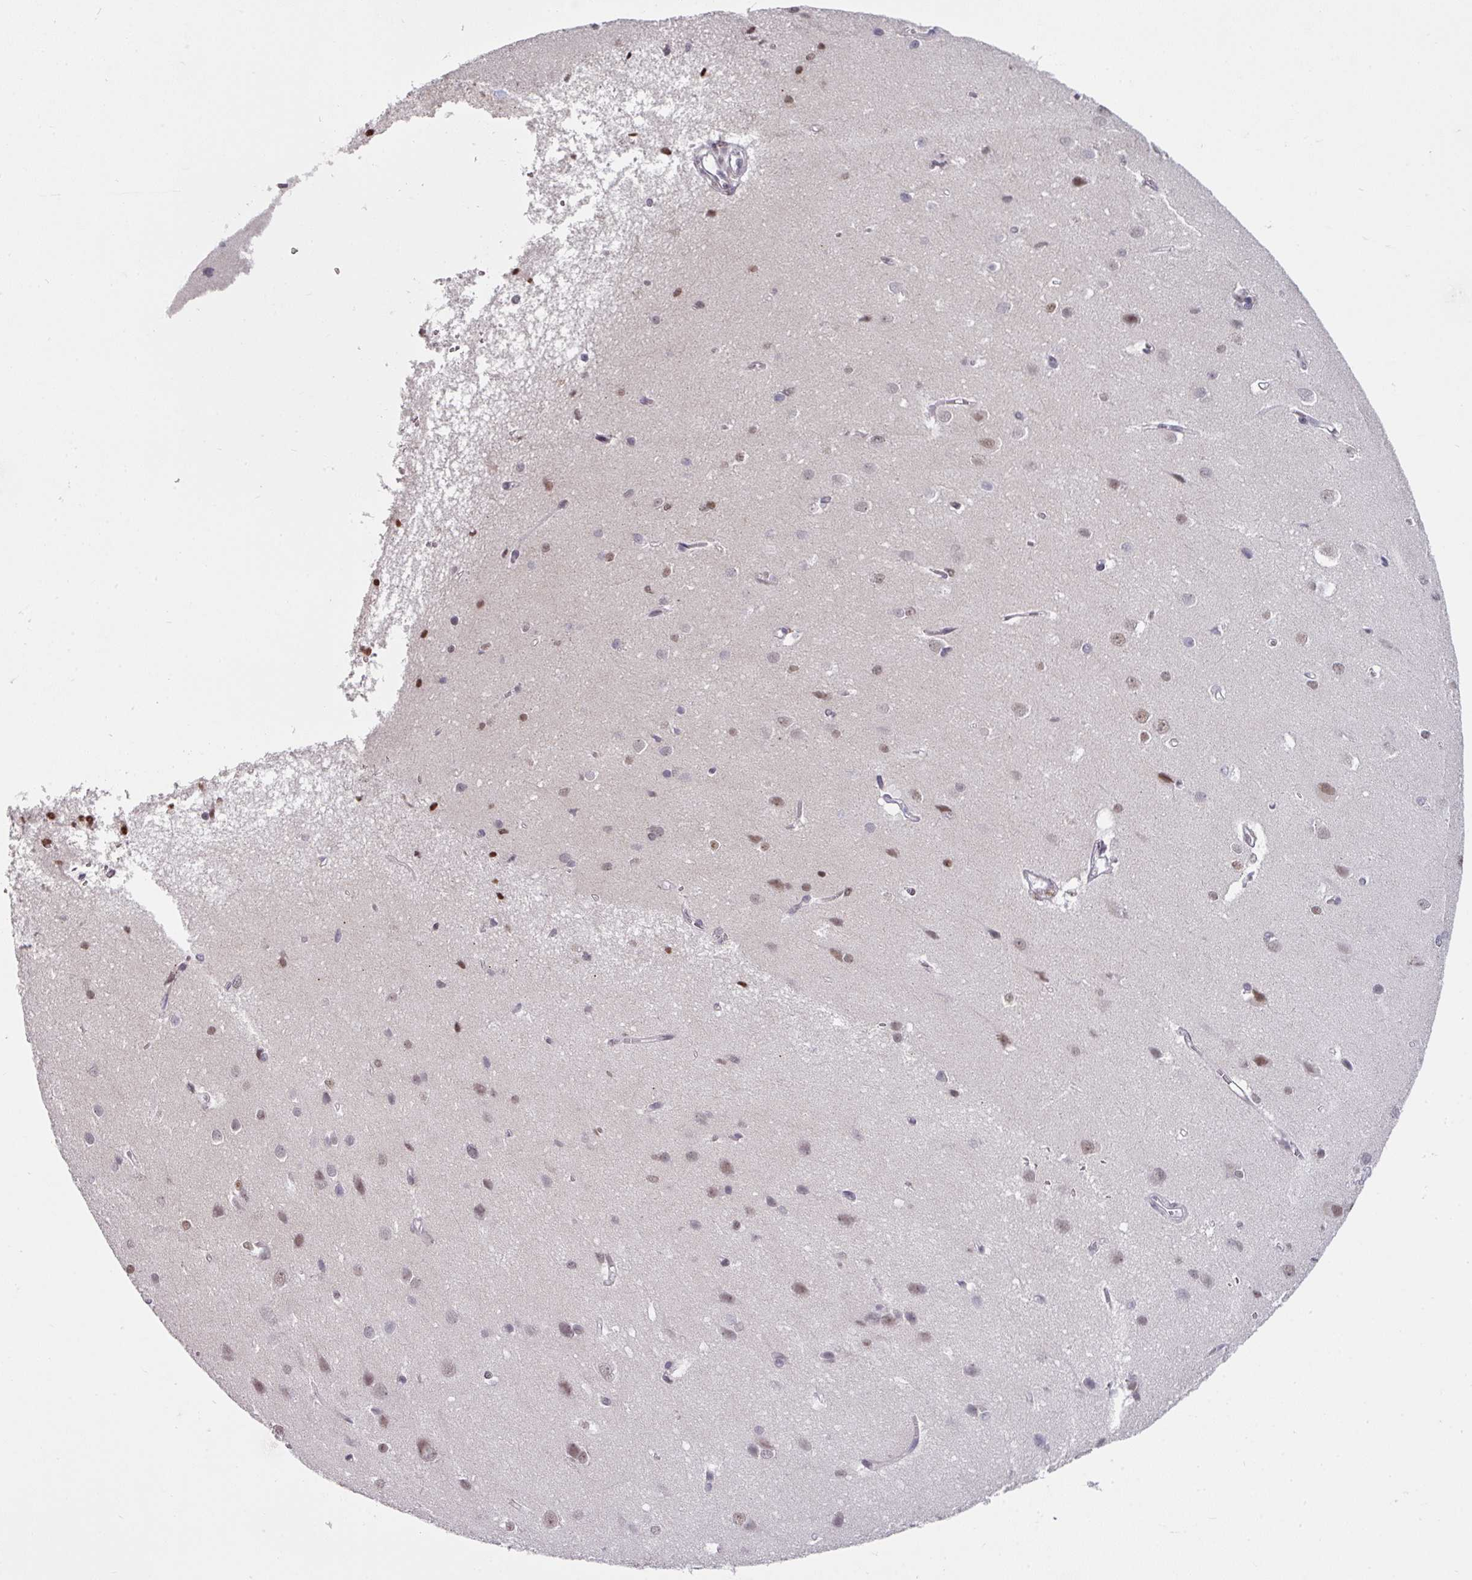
{"staining": {"intensity": "moderate", "quantity": "<25%", "location": "nuclear"}, "tissue": "cerebral cortex", "cell_type": "Endothelial cells", "image_type": "normal", "snomed": [{"axis": "morphology", "description": "Normal tissue, NOS"}, {"axis": "topography", "description": "Cerebral cortex"}], "caption": "Brown immunohistochemical staining in unremarkable cerebral cortex shows moderate nuclear expression in approximately <25% of endothelial cells.", "gene": "ENSG00000283782", "patient": {"sex": "male", "age": 37}}